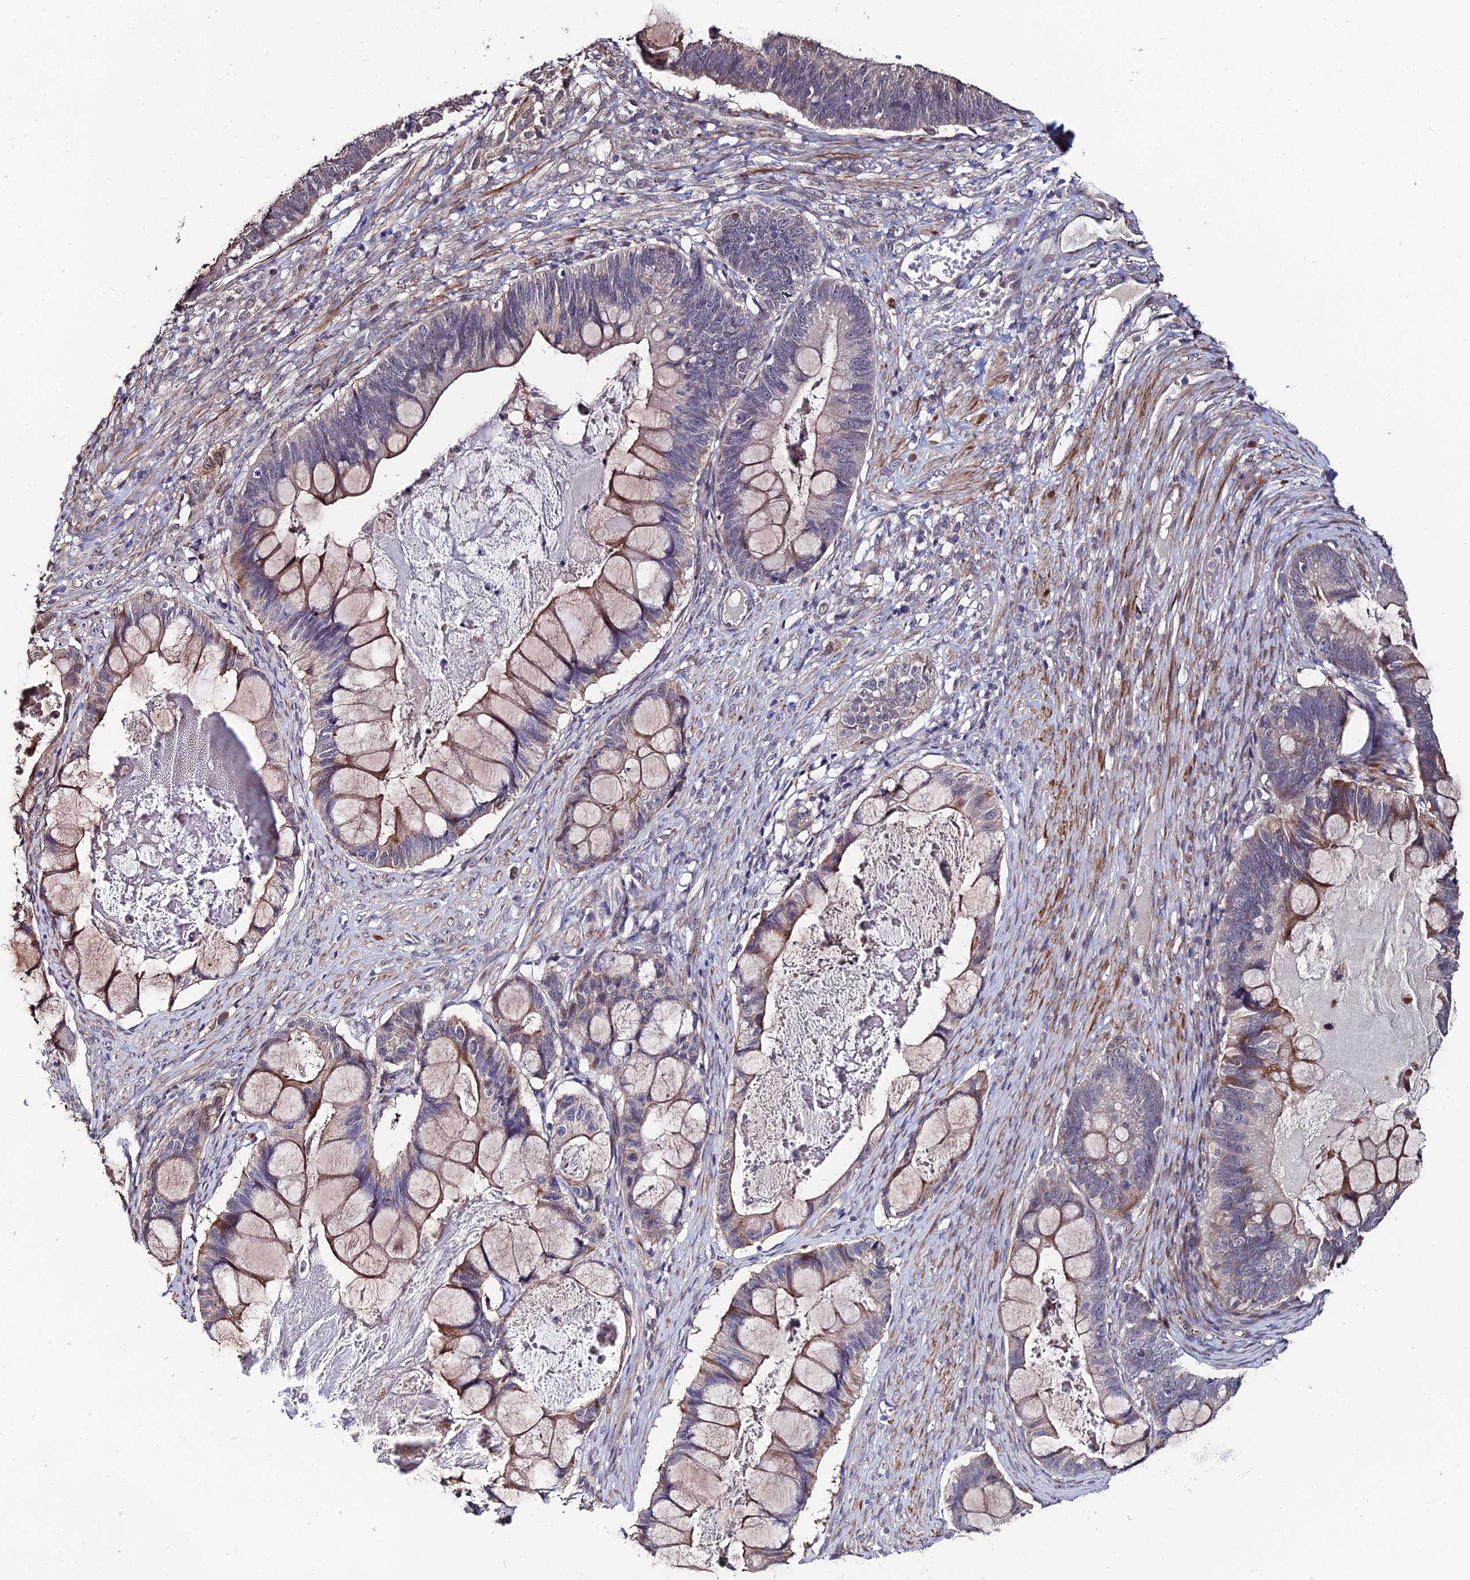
{"staining": {"intensity": "weak", "quantity": "<25%", "location": "cytoplasmic/membranous"}, "tissue": "ovarian cancer", "cell_type": "Tumor cells", "image_type": "cancer", "snomed": [{"axis": "morphology", "description": "Cystadenocarcinoma, mucinous, NOS"}, {"axis": "topography", "description": "Ovary"}], "caption": "Ovarian mucinous cystadenocarcinoma was stained to show a protein in brown. There is no significant staining in tumor cells.", "gene": "ACTR5", "patient": {"sex": "female", "age": 61}}